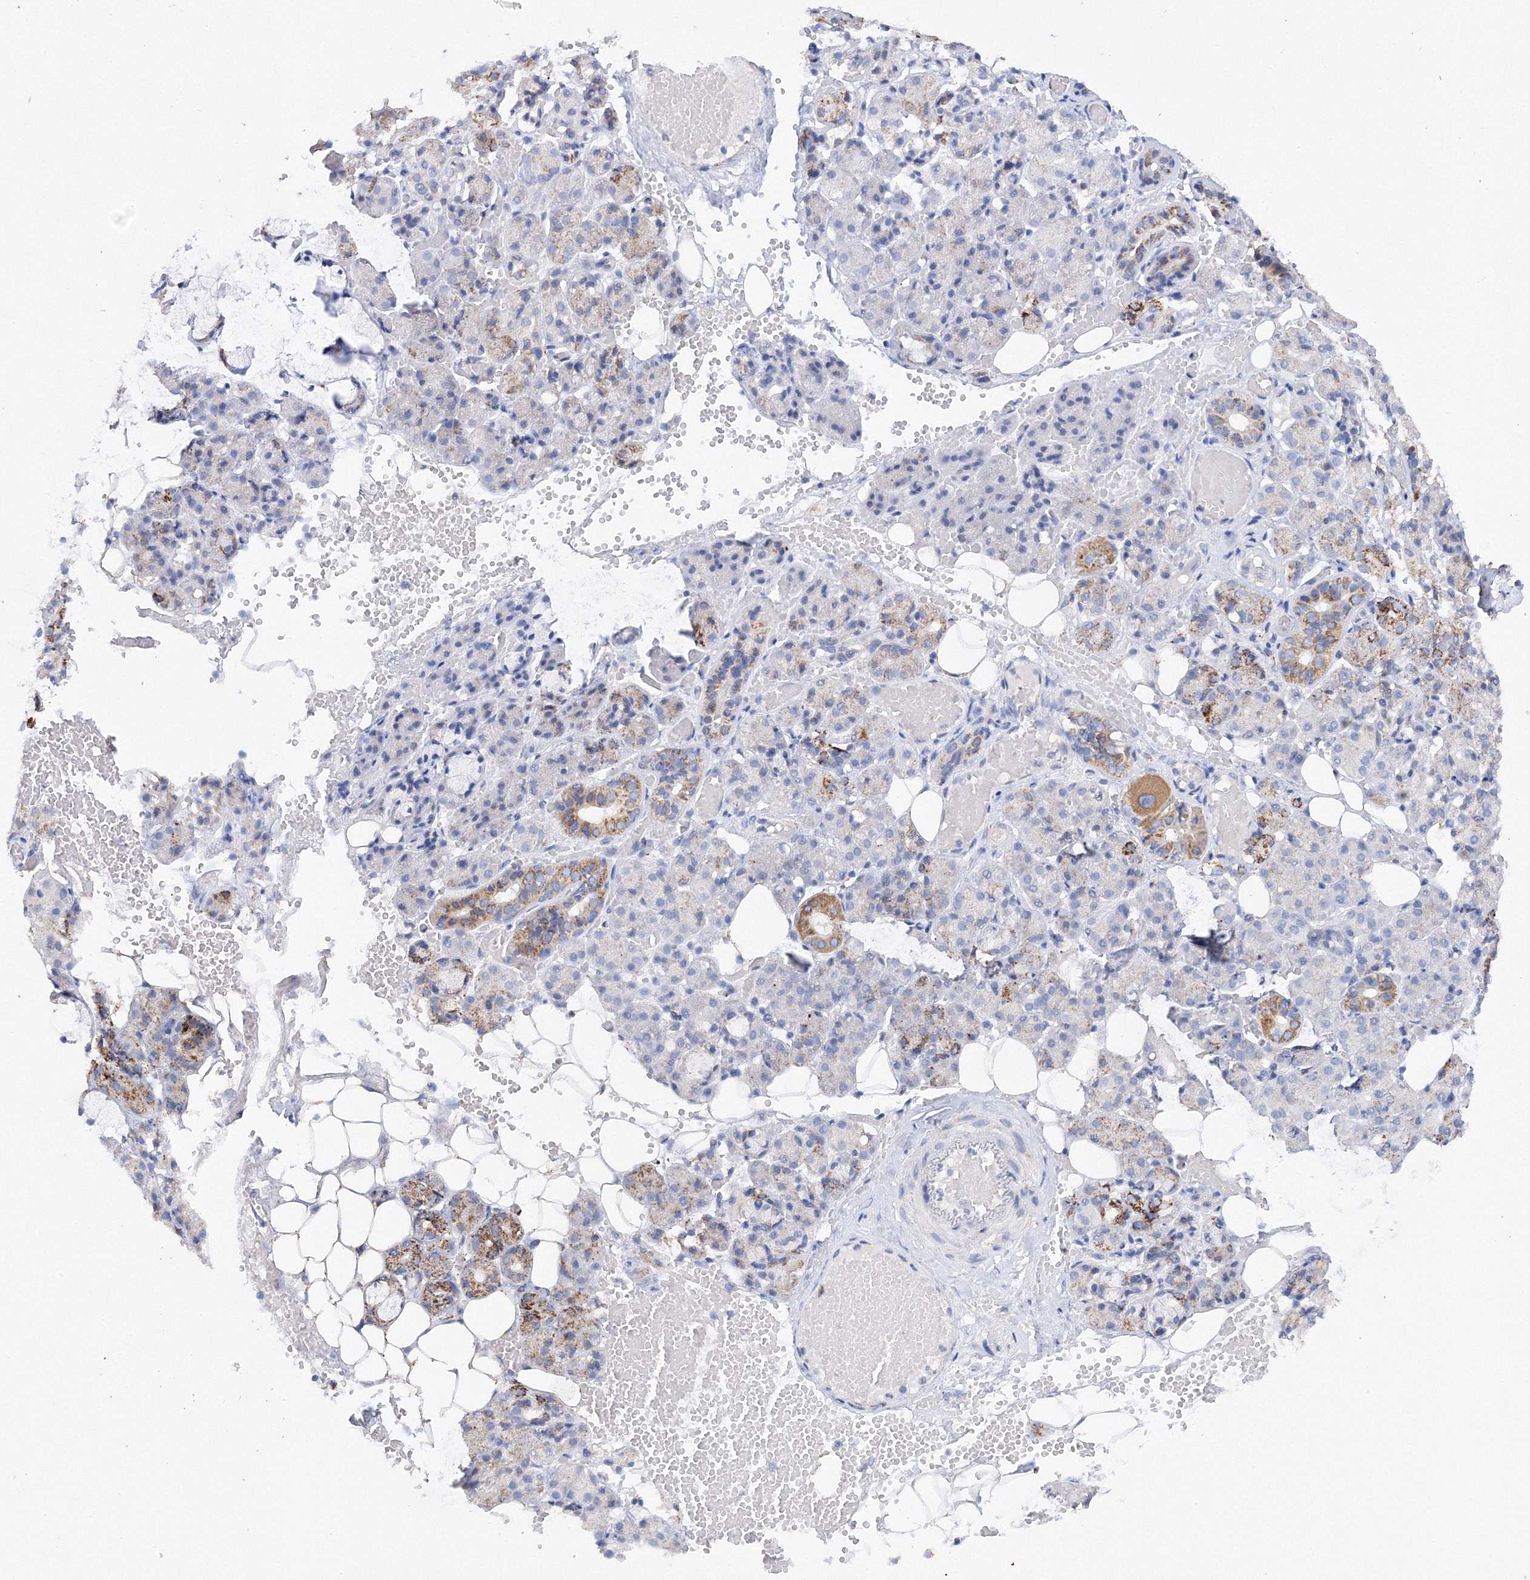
{"staining": {"intensity": "moderate", "quantity": "<25%", "location": "cytoplasmic/membranous"}, "tissue": "salivary gland", "cell_type": "Glandular cells", "image_type": "normal", "snomed": [{"axis": "morphology", "description": "Normal tissue, NOS"}, {"axis": "topography", "description": "Salivary gland"}], "caption": "Immunohistochemical staining of normal salivary gland reveals moderate cytoplasmic/membranous protein staining in approximately <25% of glandular cells.", "gene": "MERTK", "patient": {"sex": "male", "age": 63}}